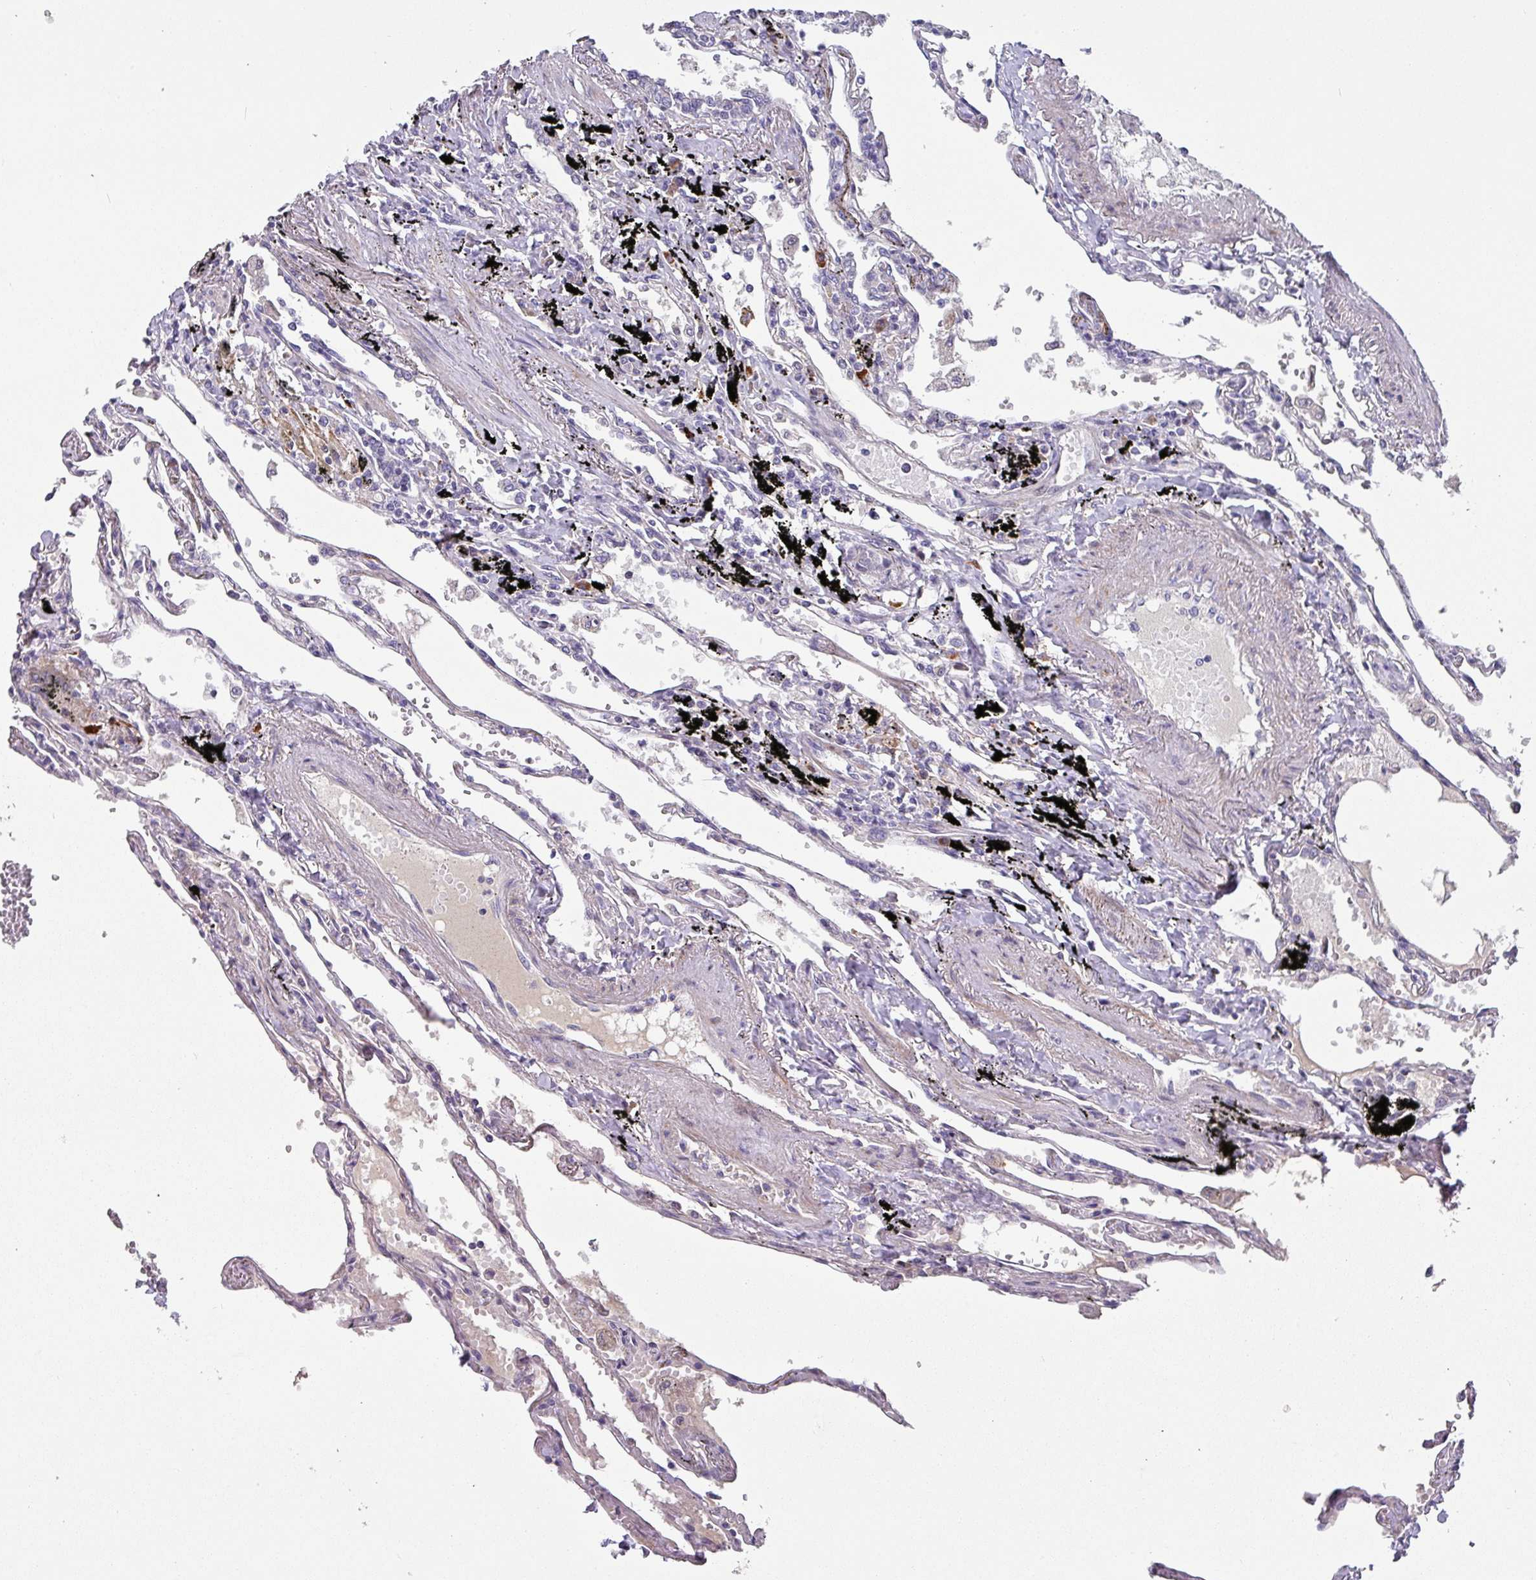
{"staining": {"intensity": "weak", "quantity": "25%-75%", "location": "cytoplasmic/membranous,nuclear"}, "tissue": "lung", "cell_type": "Alveolar cells", "image_type": "normal", "snomed": [{"axis": "morphology", "description": "Normal tissue, NOS"}, {"axis": "topography", "description": "Lung"}], "caption": "Protein analysis of unremarkable lung exhibits weak cytoplasmic/membranous,nuclear expression in approximately 25%-75% of alveolar cells.", "gene": "KLHL3", "patient": {"sex": "female", "age": 67}}